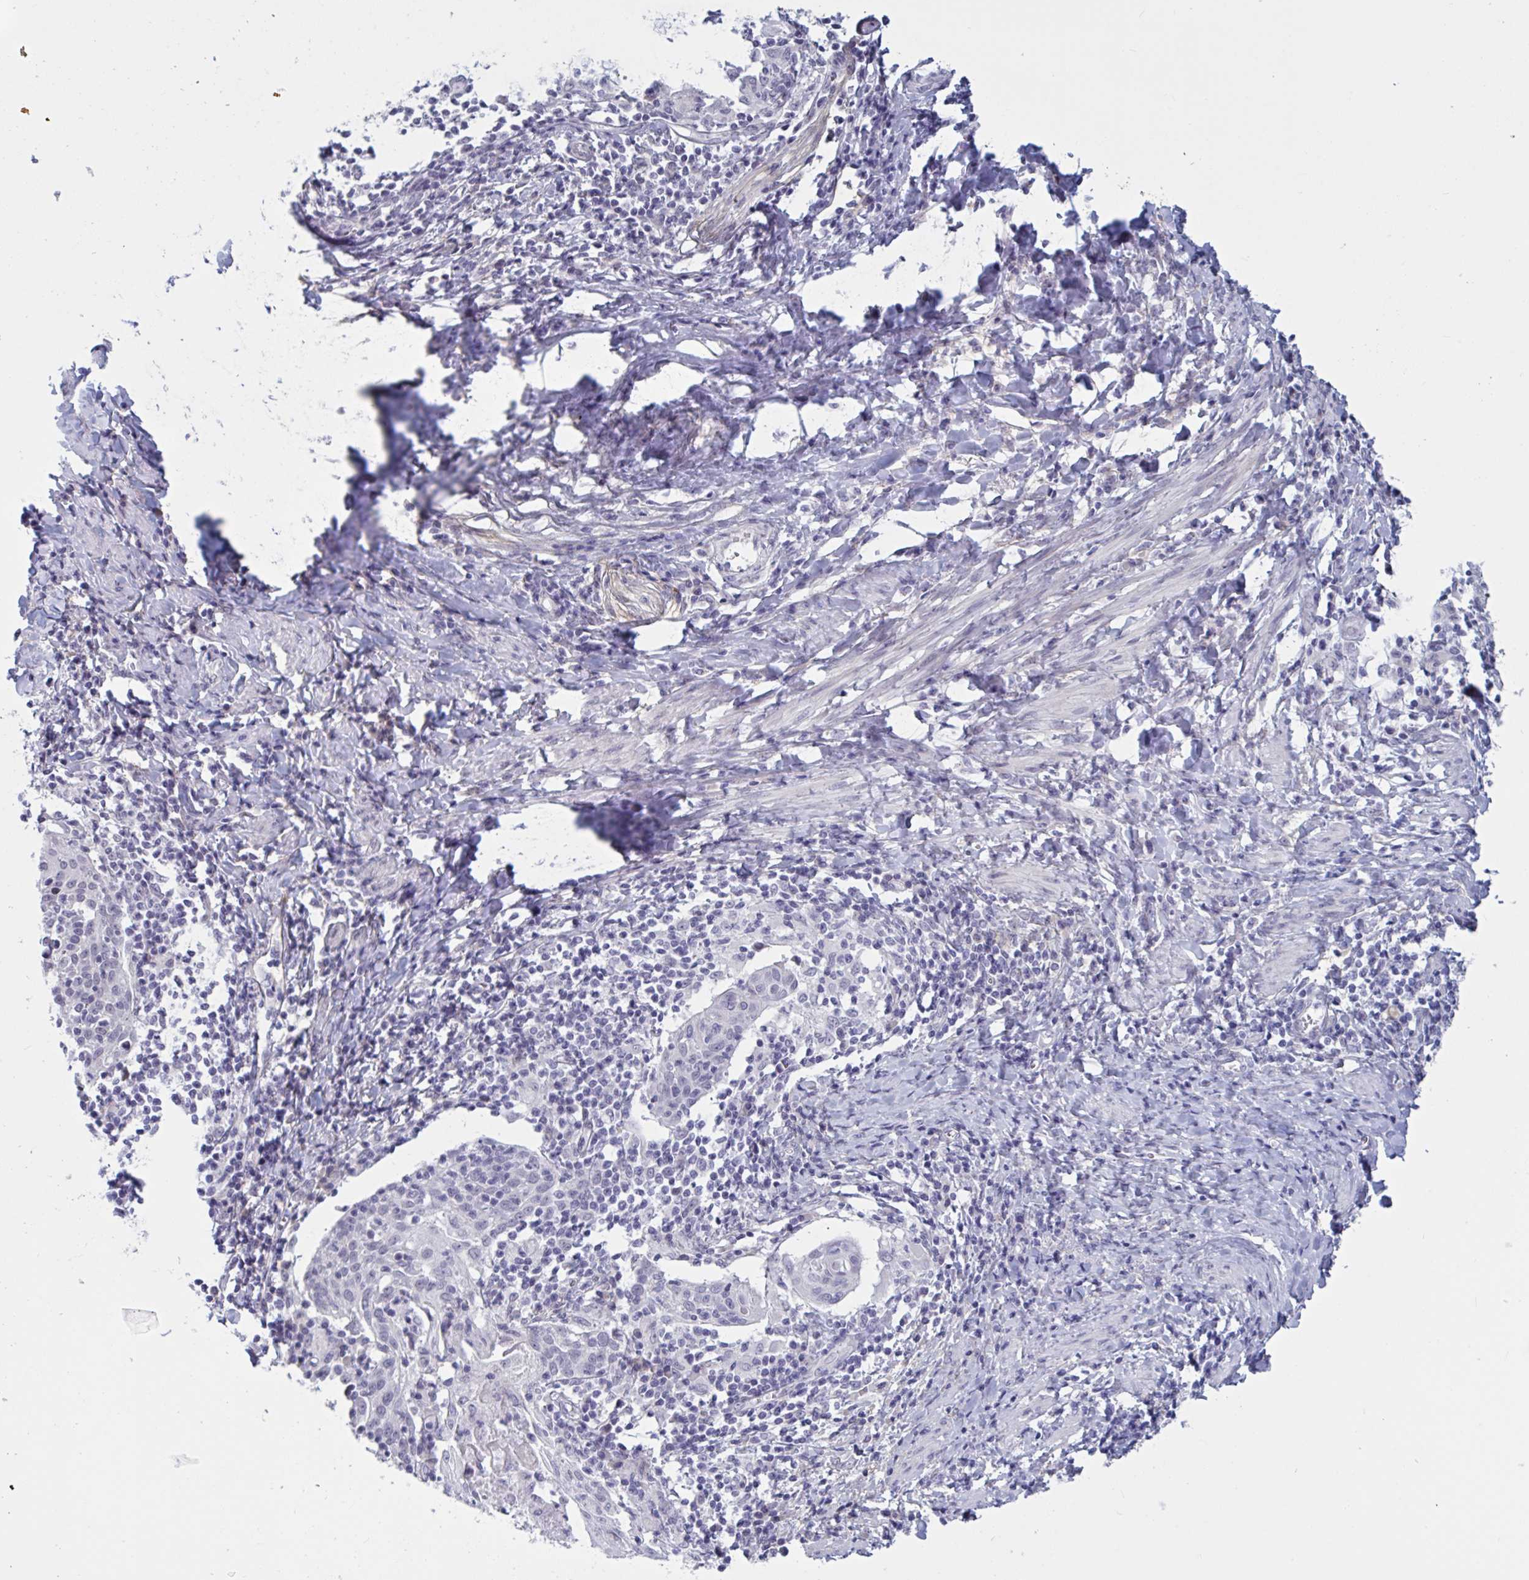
{"staining": {"intensity": "negative", "quantity": "none", "location": "none"}, "tissue": "cervical cancer", "cell_type": "Tumor cells", "image_type": "cancer", "snomed": [{"axis": "morphology", "description": "Squamous cell carcinoma, NOS"}, {"axis": "topography", "description": "Cervix"}], "caption": "Human cervical cancer stained for a protein using IHC demonstrates no staining in tumor cells.", "gene": "TCEAL8", "patient": {"sex": "female", "age": 52}}